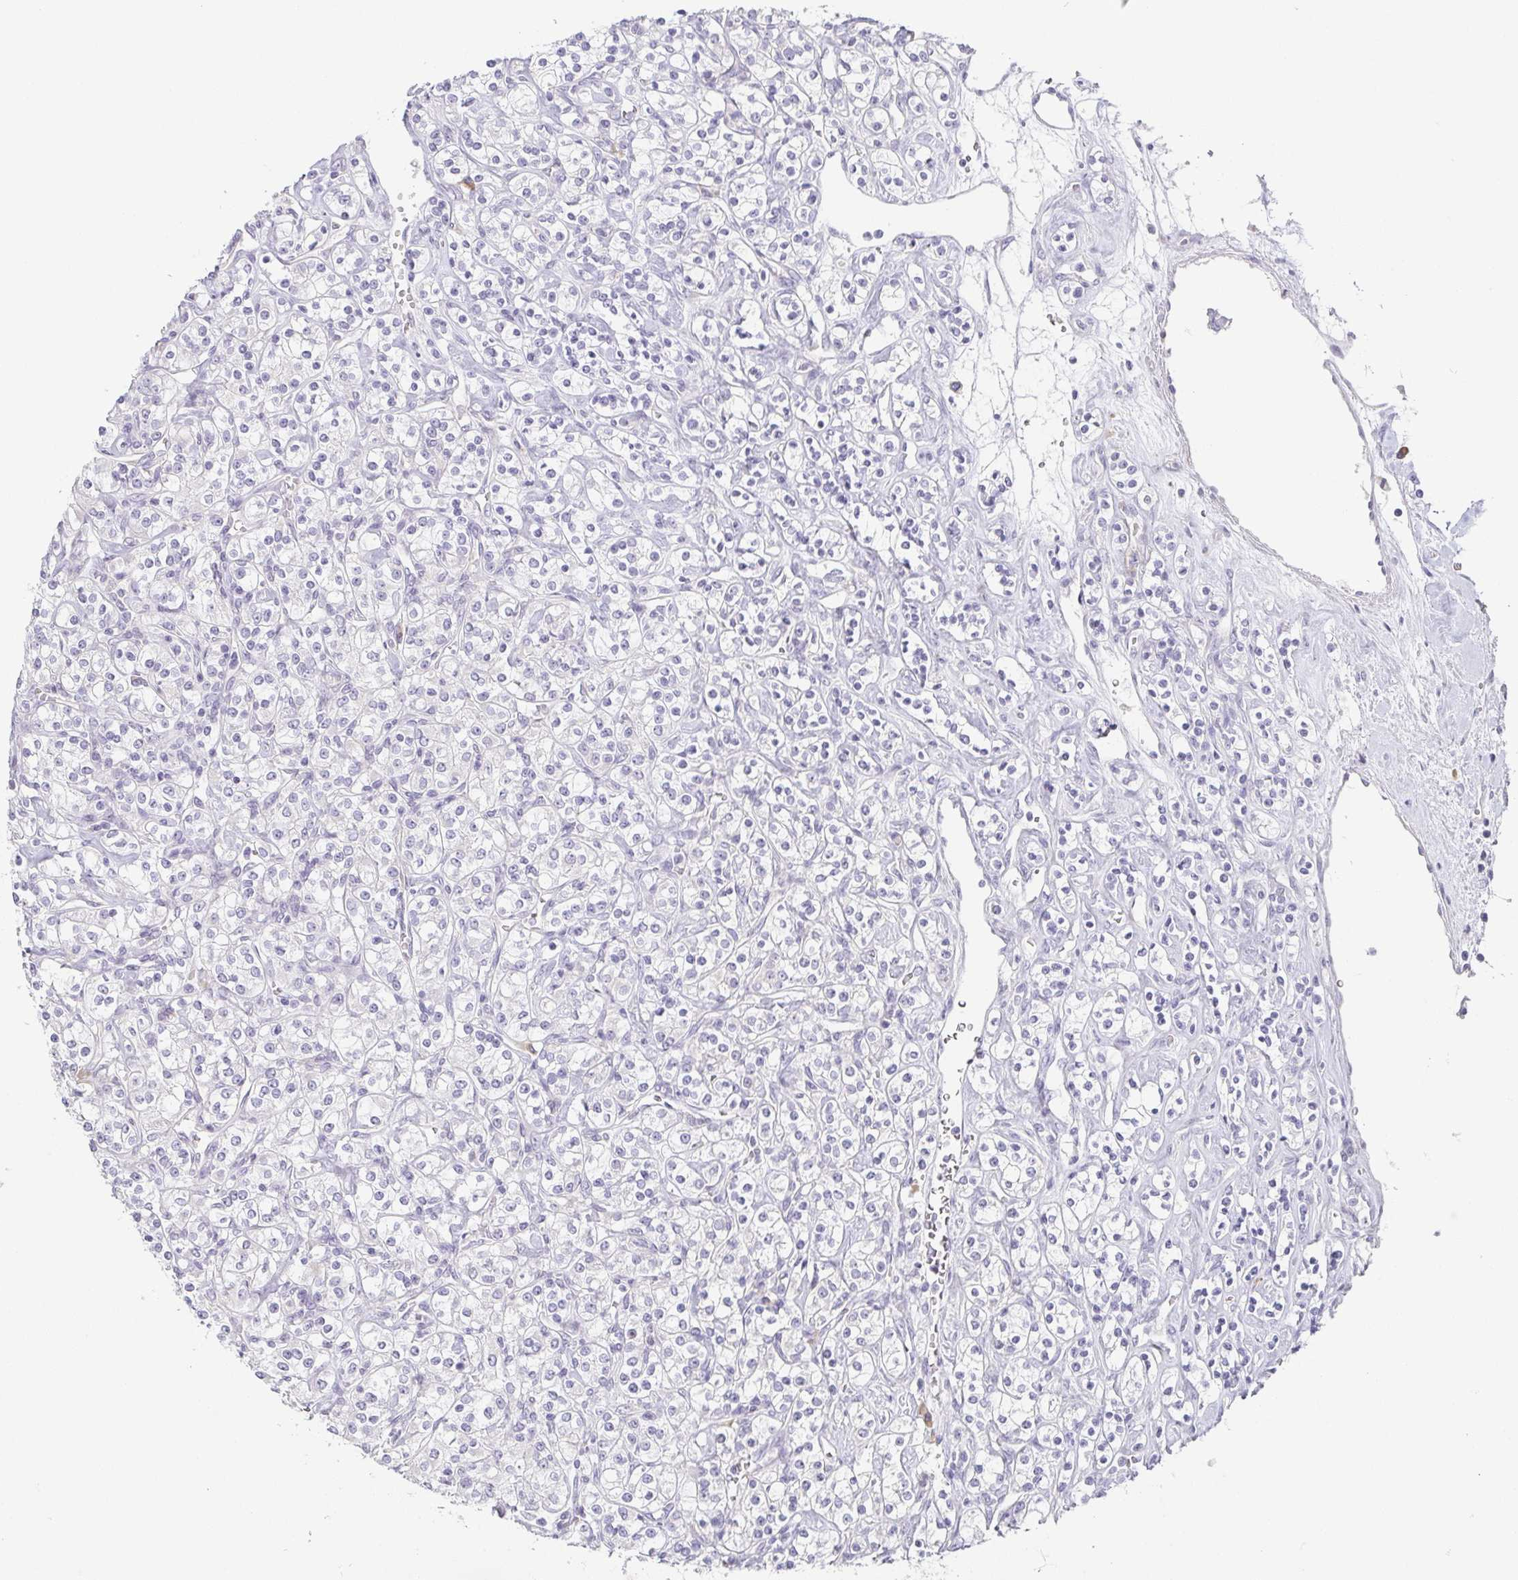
{"staining": {"intensity": "negative", "quantity": "none", "location": "none"}, "tissue": "renal cancer", "cell_type": "Tumor cells", "image_type": "cancer", "snomed": [{"axis": "morphology", "description": "Adenocarcinoma, NOS"}, {"axis": "topography", "description": "Kidney"}], "caption": "Tumor cells are negative for brown protein staining in renal cancer.", "gene": "PRR27", "patient": {"sex": "male", "age": 77}}